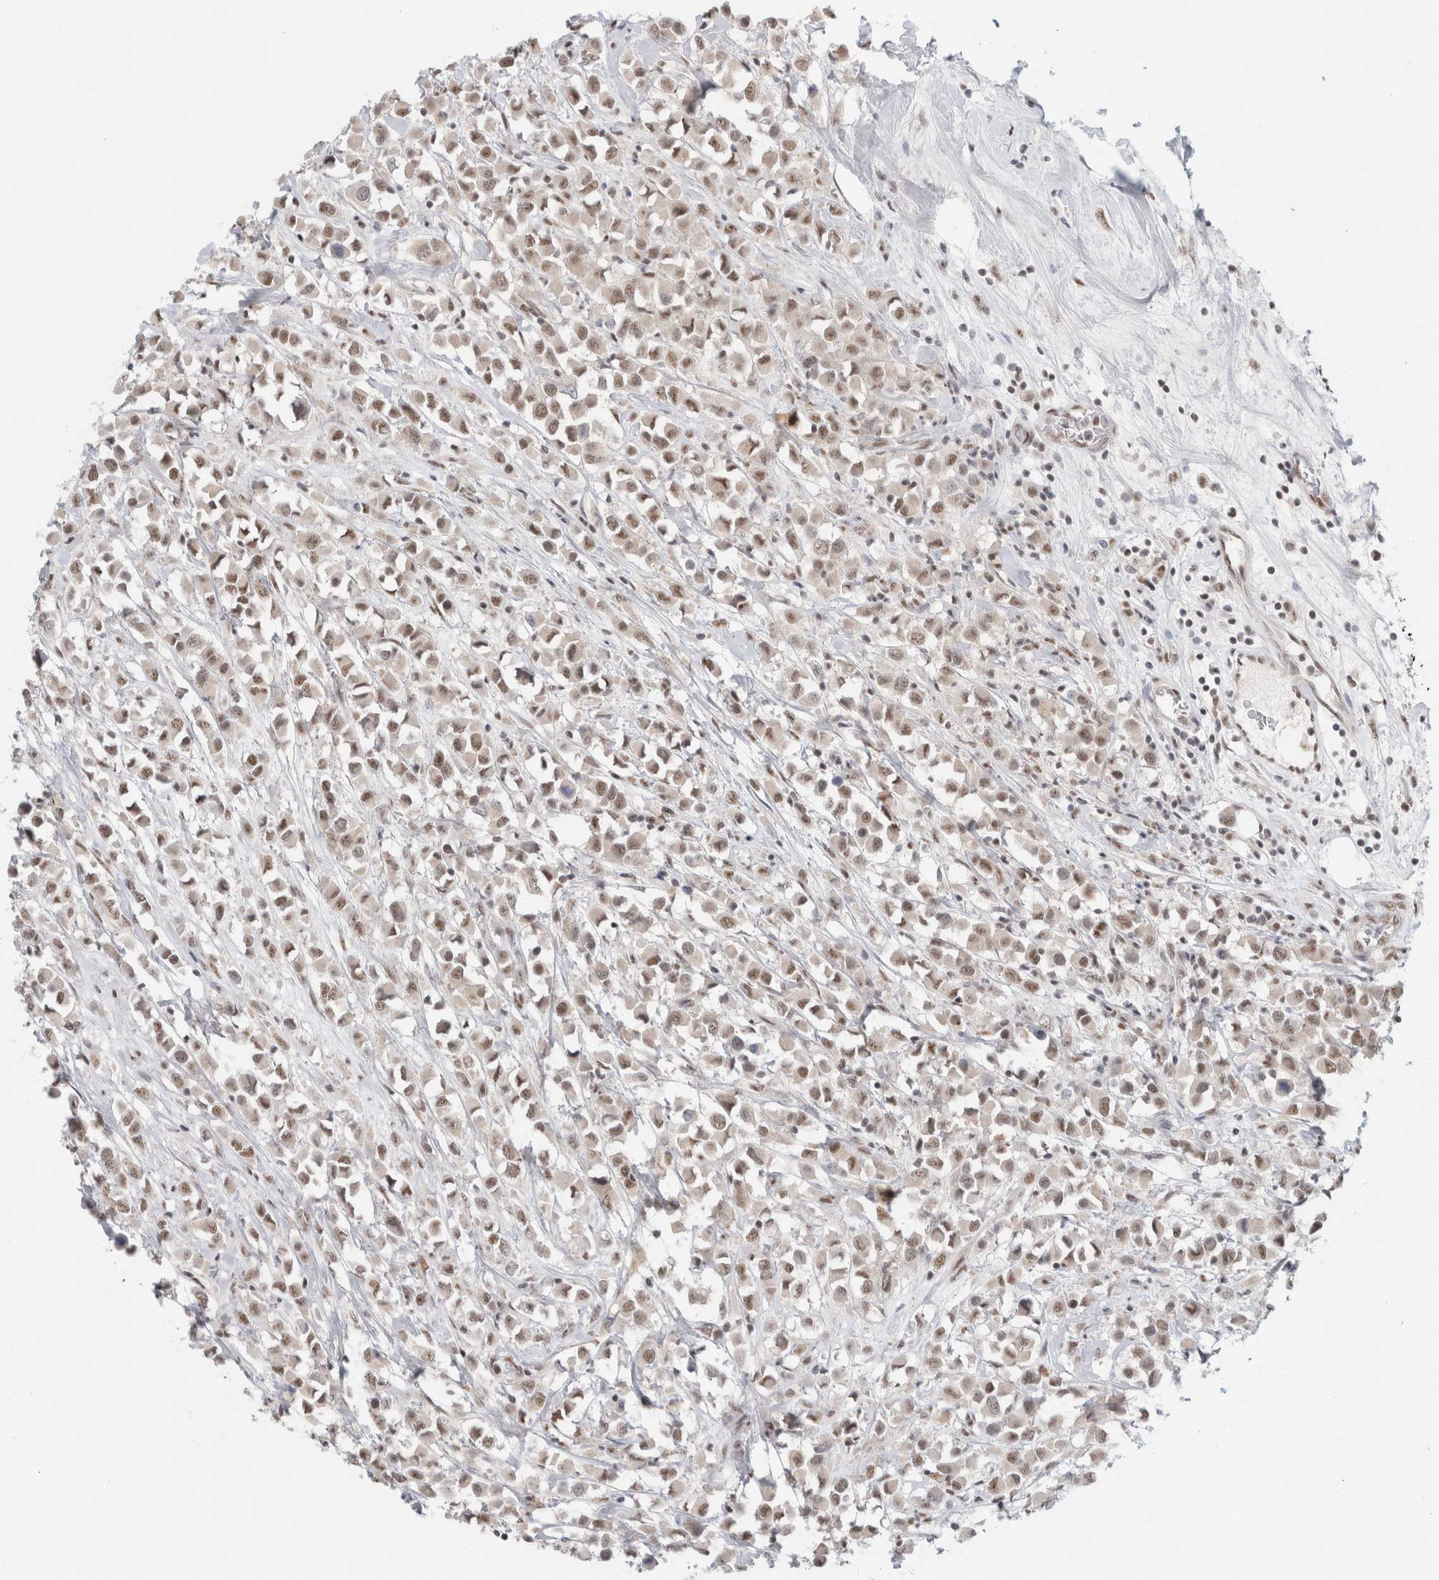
{"staining": {"intensity": "moderate", "quantity": ">75%", "location": "nuclear"}, "tissue": "breast cancer", "cell_type": "Tumor cells", "image_type": "cancer", "snomed": [{"axis": "morphology", "description": "Duct carcinoma"}, {"axis": "topography", "description": "Breast"}], "caption": "Human breast cancer (intraductal carcinoma) stained with a protein marker reveals moderate staining in tumor cells.", "gene": "TRMT12", "patient": {"sex": "female", "age": 61}}